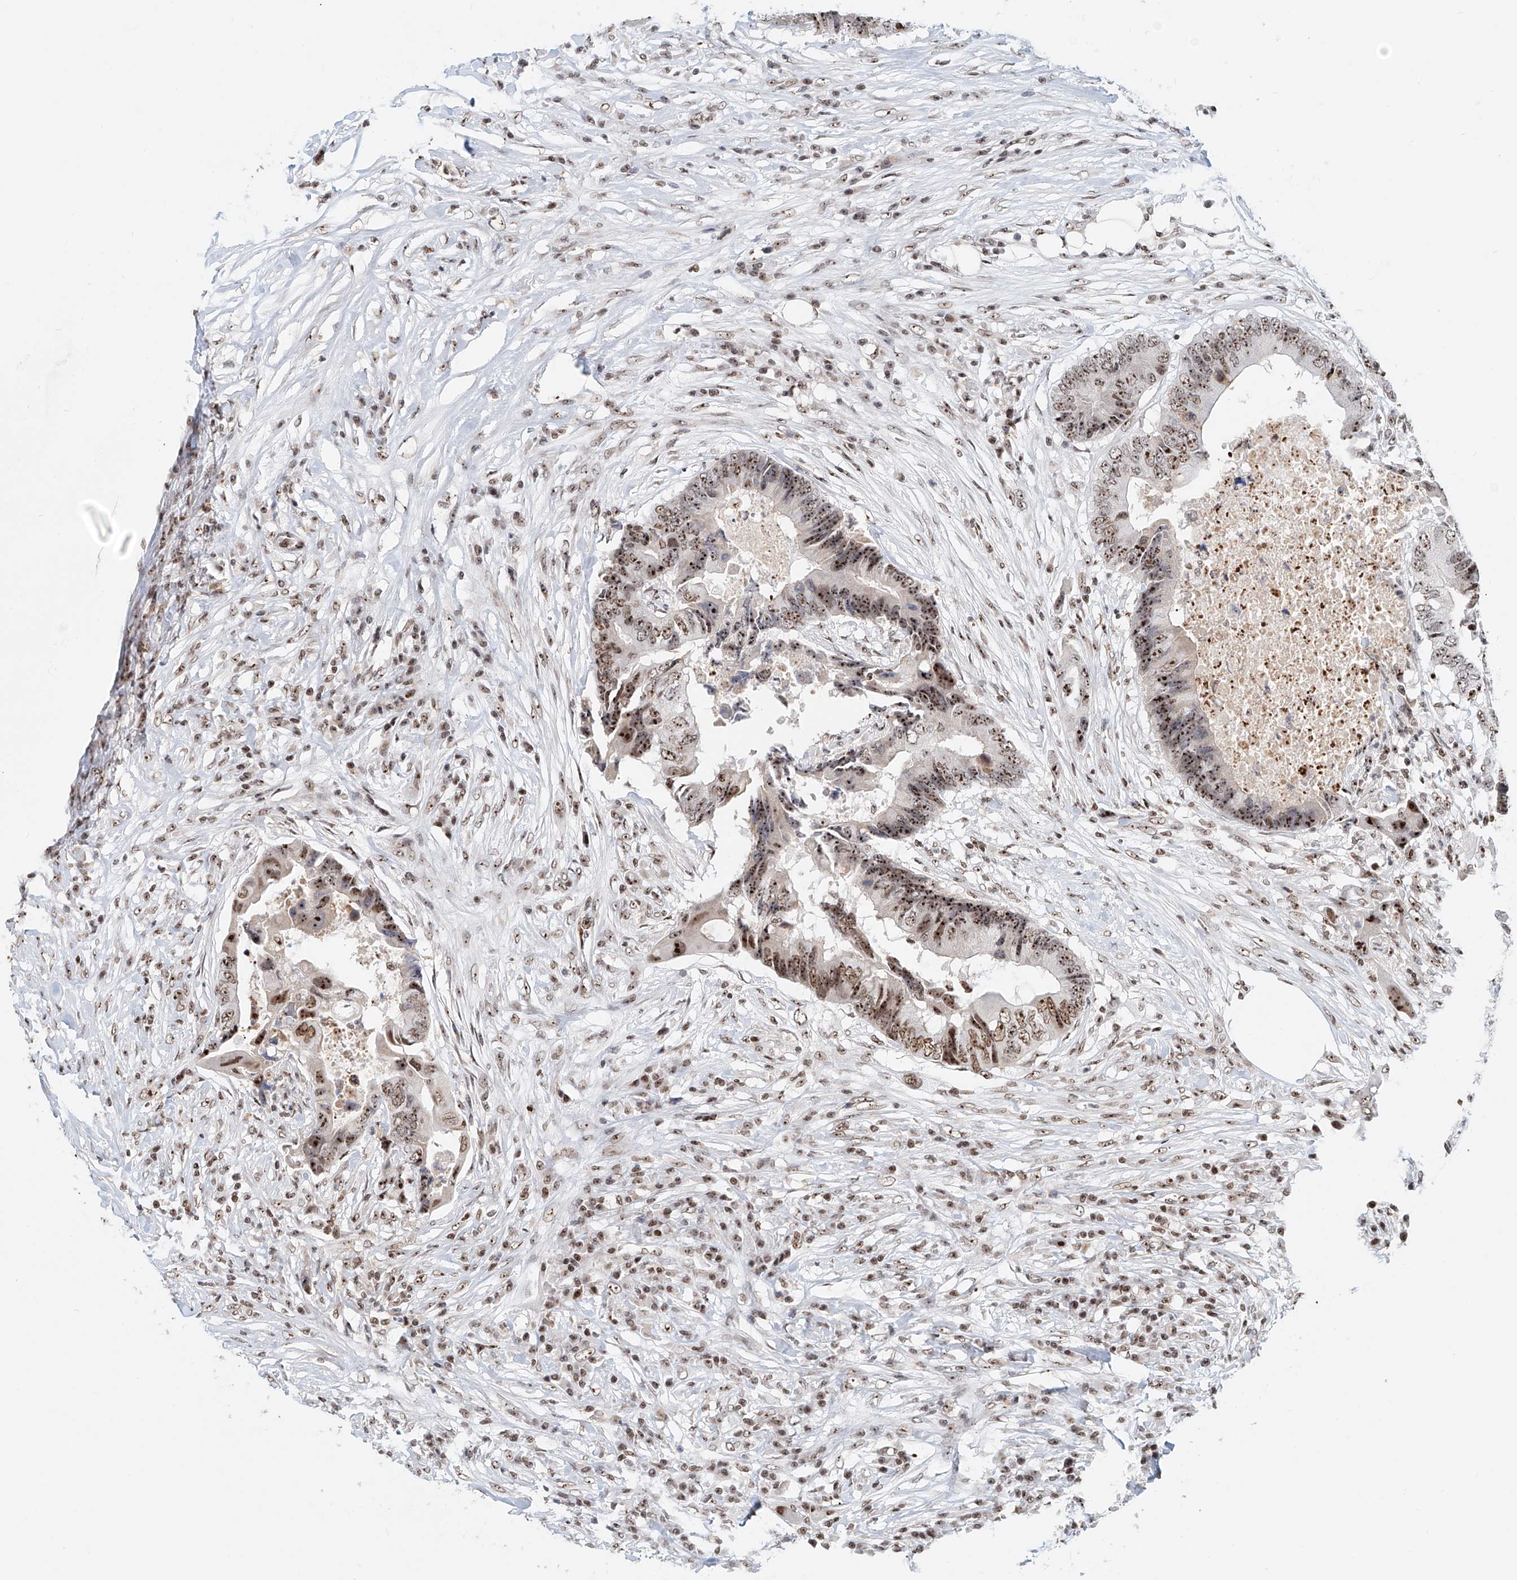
{"staining": {"intensity": "moderate", "quantity": ">75%", "location": "nuclear"}, "tissue": "colorectal cancer", "cell_type": "Tumor cells", "image_type": "cancer", "snomed": [{"axis": "morphology", "description": "Adenocarcinoma, NOS"}, {"axis": "topography", "description": "Colon"}], "caption": "The micrograph shows a brown stain indicating the presence of a protein in the nuclear of tumor cells in colorectal cancer (adenocarcinoma). (IHC, brightfield microscopy, high magnification).", "gene": "PRUNE2", "patient": {"sex": "male", "age": 71}}